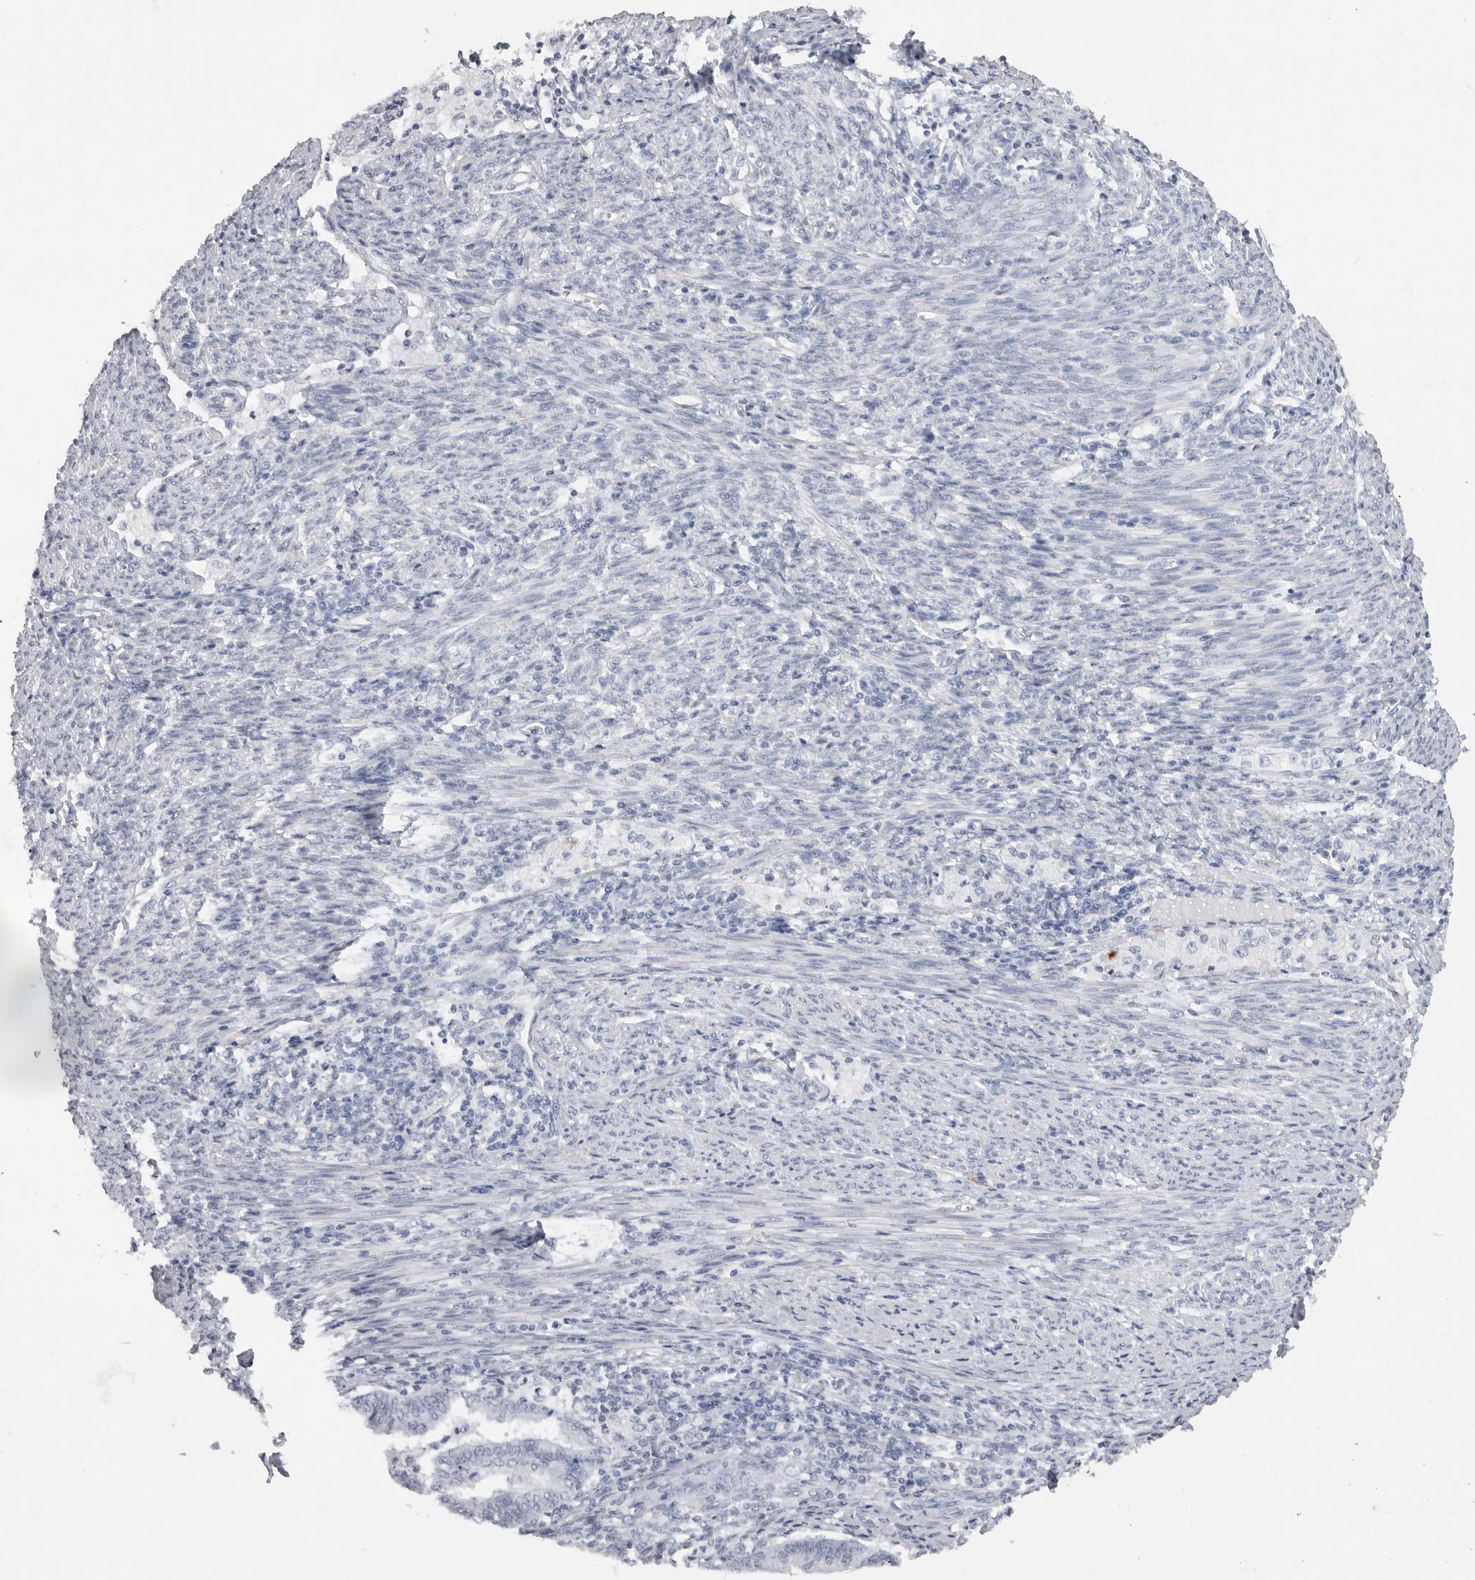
{"staining": {"intensity": "negative", "quantity": "none", "location": "none"}, "tissue": "endometrial cancer", "cell_type": "Tumor cells", "image_type": "cancer", "snomed": [{"axis": "morphology", "description": "Polyp, NOS"}, {"axis": "morphology", "description": "Adenocarcinoma, NOS"}, {"axis": "morphology", "description": "Adenoma, NOS"}, {"axis": "topography", "description": "Endometrium"}], "caption": "Tumor cells are negative for brown protein staining in adenoma (endometrial).", "gene": "CST1", "patient": {"sex": "female", "age": 79}}